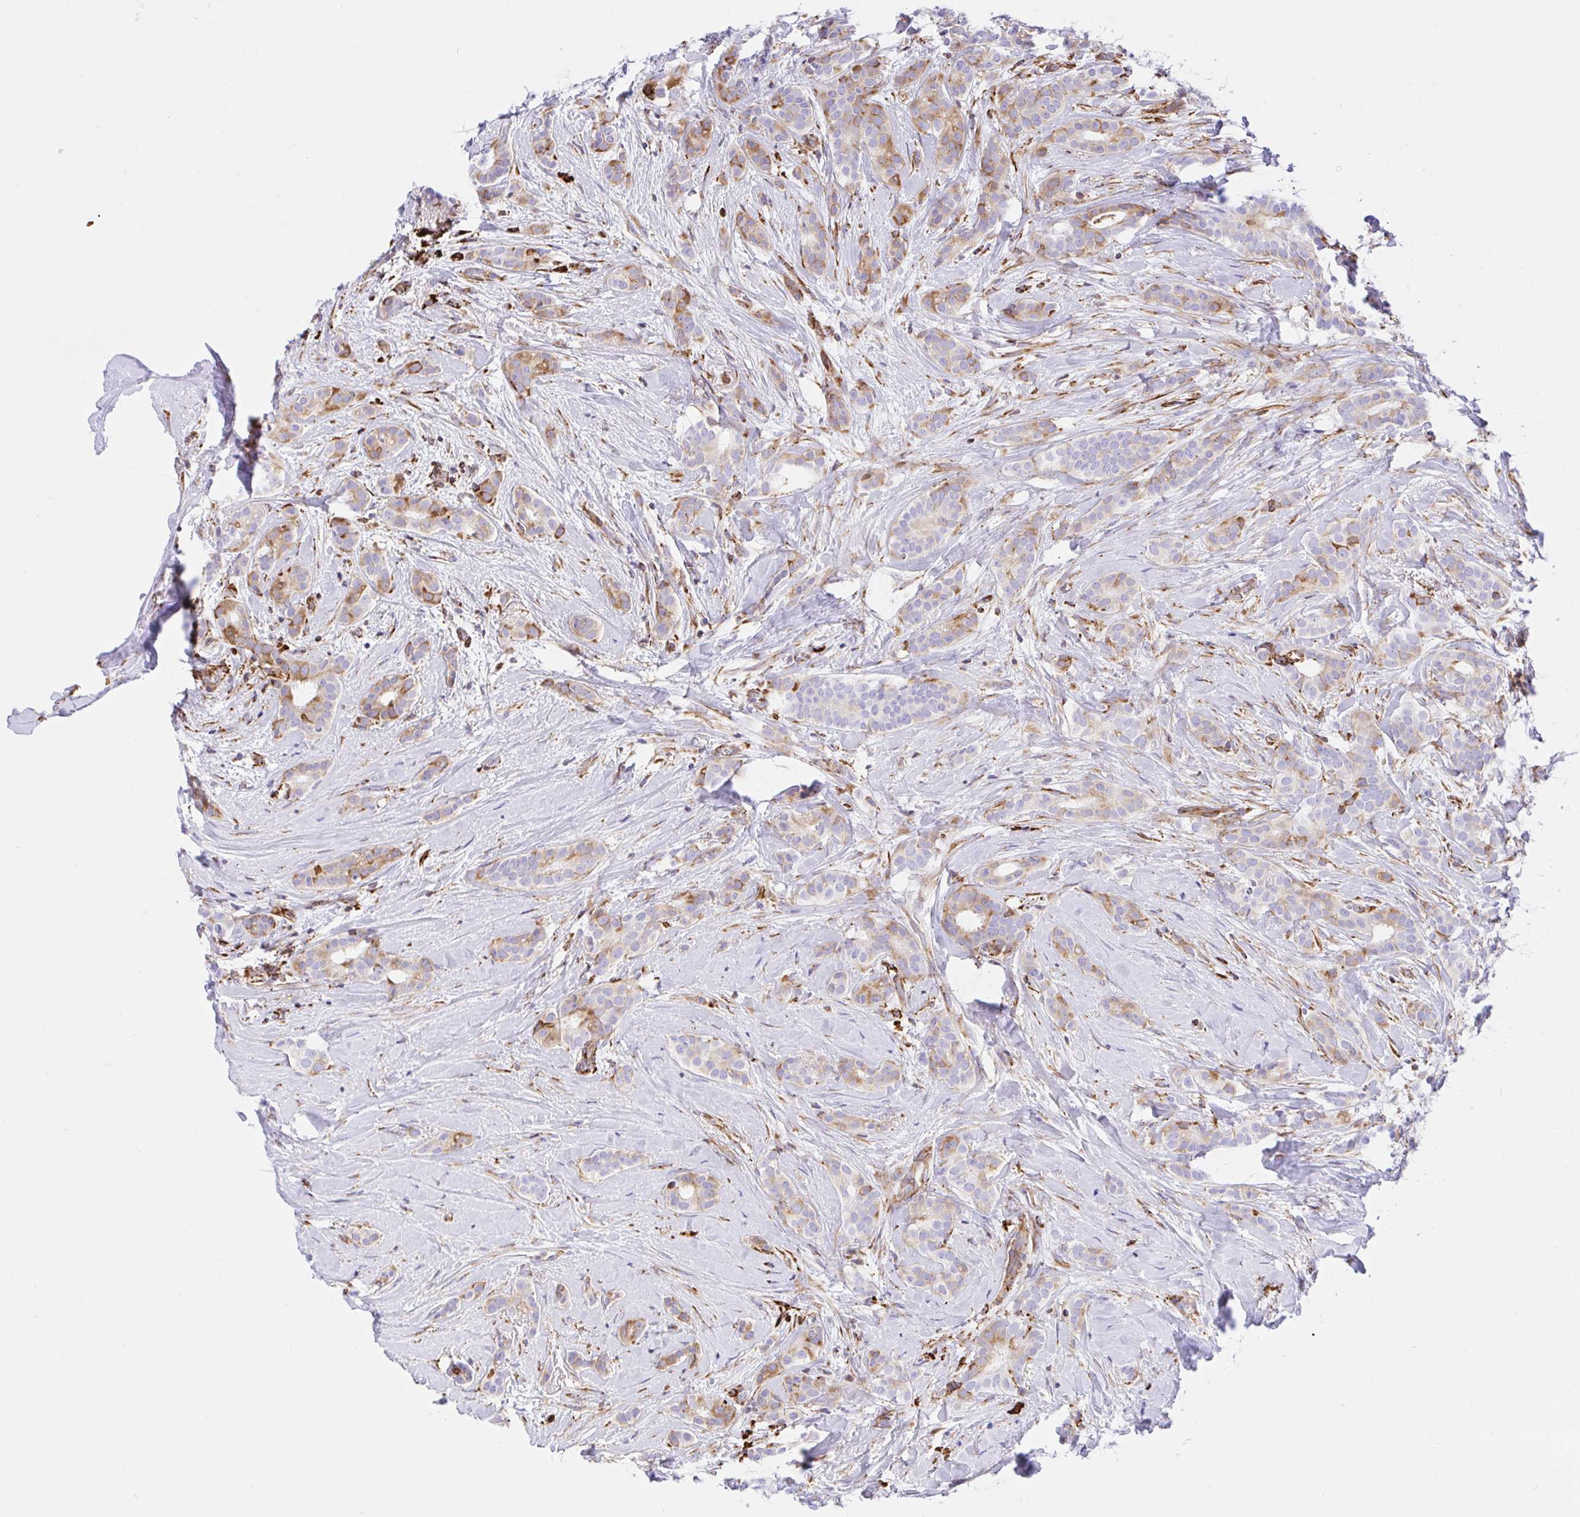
{"staining": {"intensity": "moderate", "quantity": "<25%", "location": "cytoplasmic/membranous"}, "tissue": "breast cancer", "cell_type": "Tumor cells", "image_type": "cancer", "snomed": [{"axis": "morphology", "description": "Duct carcinoma"}, {"axis": "topography", "description": "Breast"}], "caption": "Immunohistochemistry staining of breast intraductal carcinoma, which reveals low levels of moderate cytoplasmic/membranous staining in about <25% of tumor cells indicating moderate cytoplasmic/membranous protein staining. The staining was performed using DAB (brown) for protein detection and nuclei were counterstained in hematoxylin (blue).", "gene": "CLGN", "patient": {"sex": "female", "age": 65}}